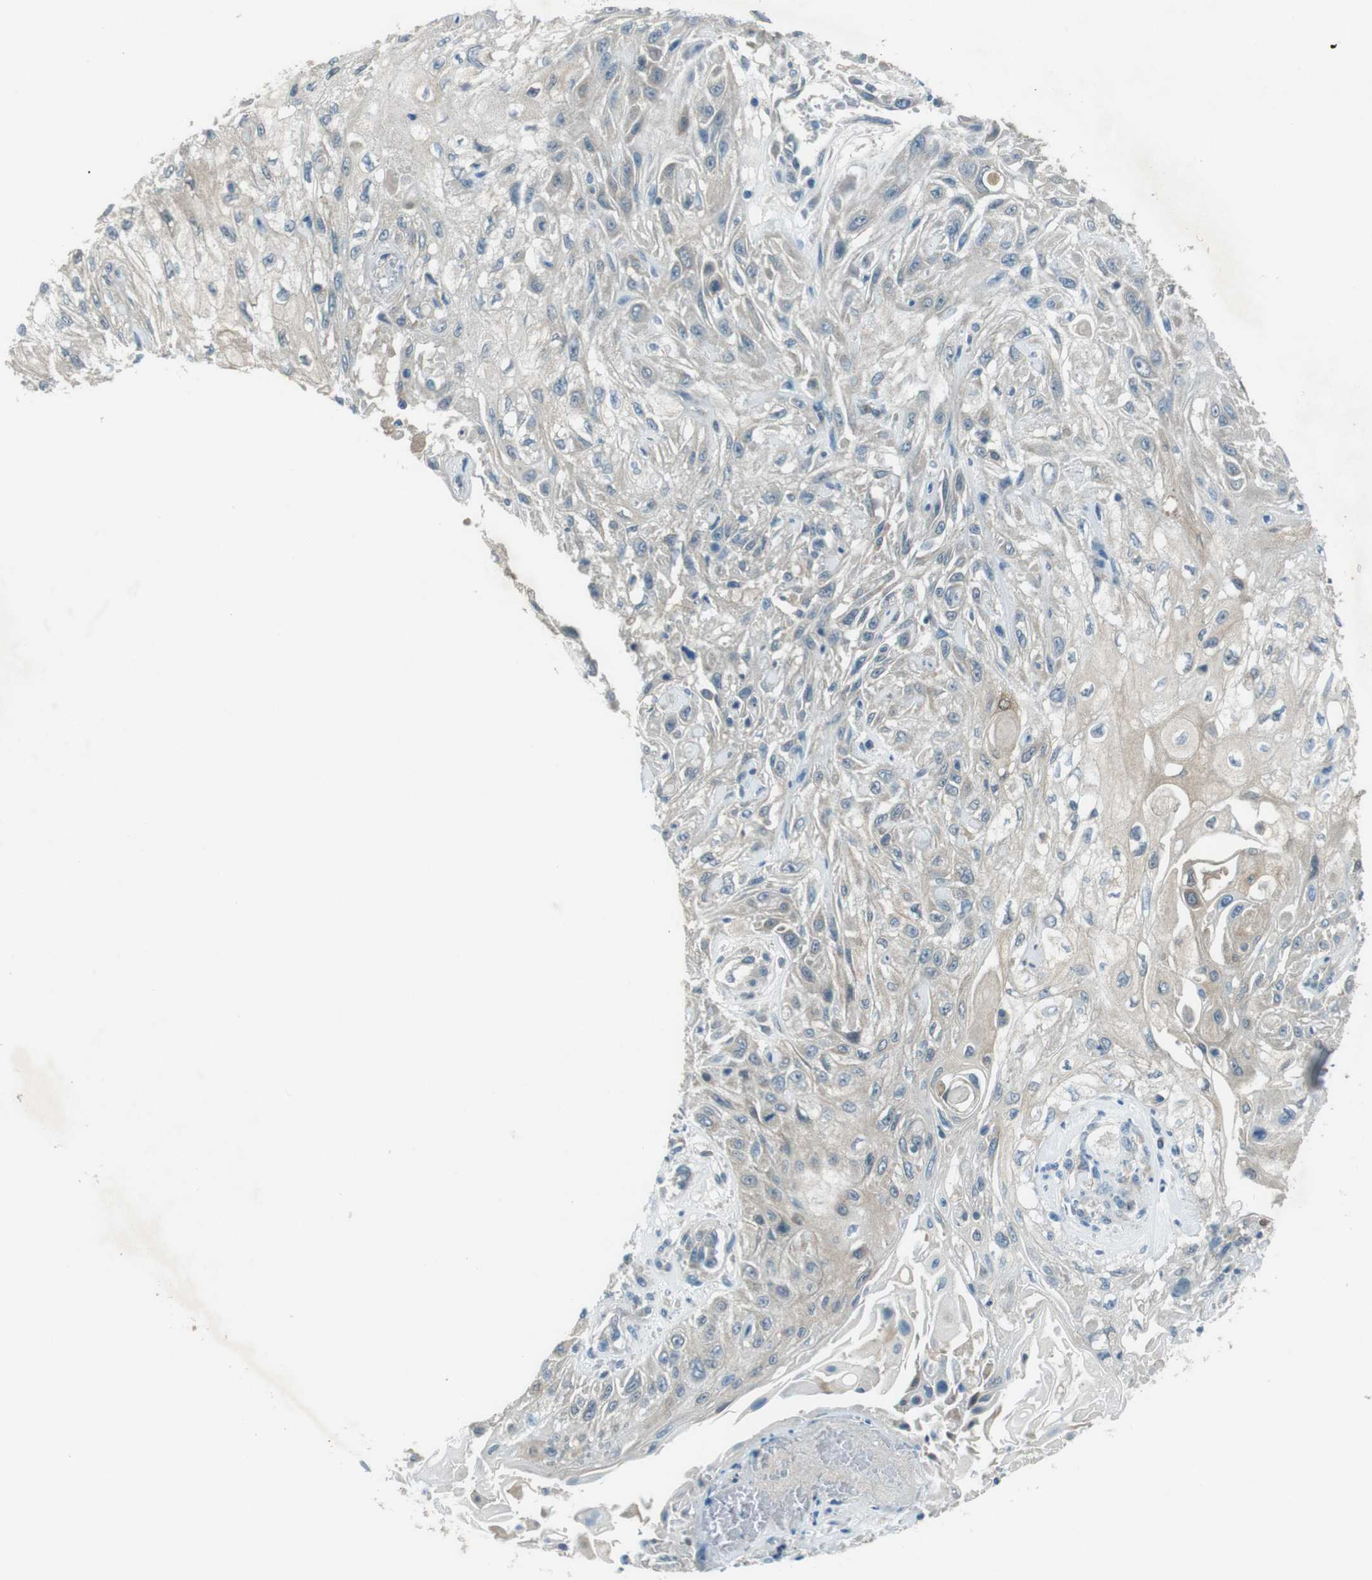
{"staining": {"intensity": "negative", "quantity": "none", "location": "none"}, "tissue": "skin cancer", "cell_type": "Tumor cells", "image_type": "cancer", "snomed": [{"axis": "morphology", "description": "Squamous cell carcinoma, NOS"}, {"axis": "topography", "description": "Skin"}], "caption": "IHC of human skin cancer demonstrates no positivity in tumor cells. The staining is performed using DAB brown chromogen with nuclei counter-stained in using hematoxylin.", "gene": "MFAP3", "patient": {"sex": "male", "age": 75}}